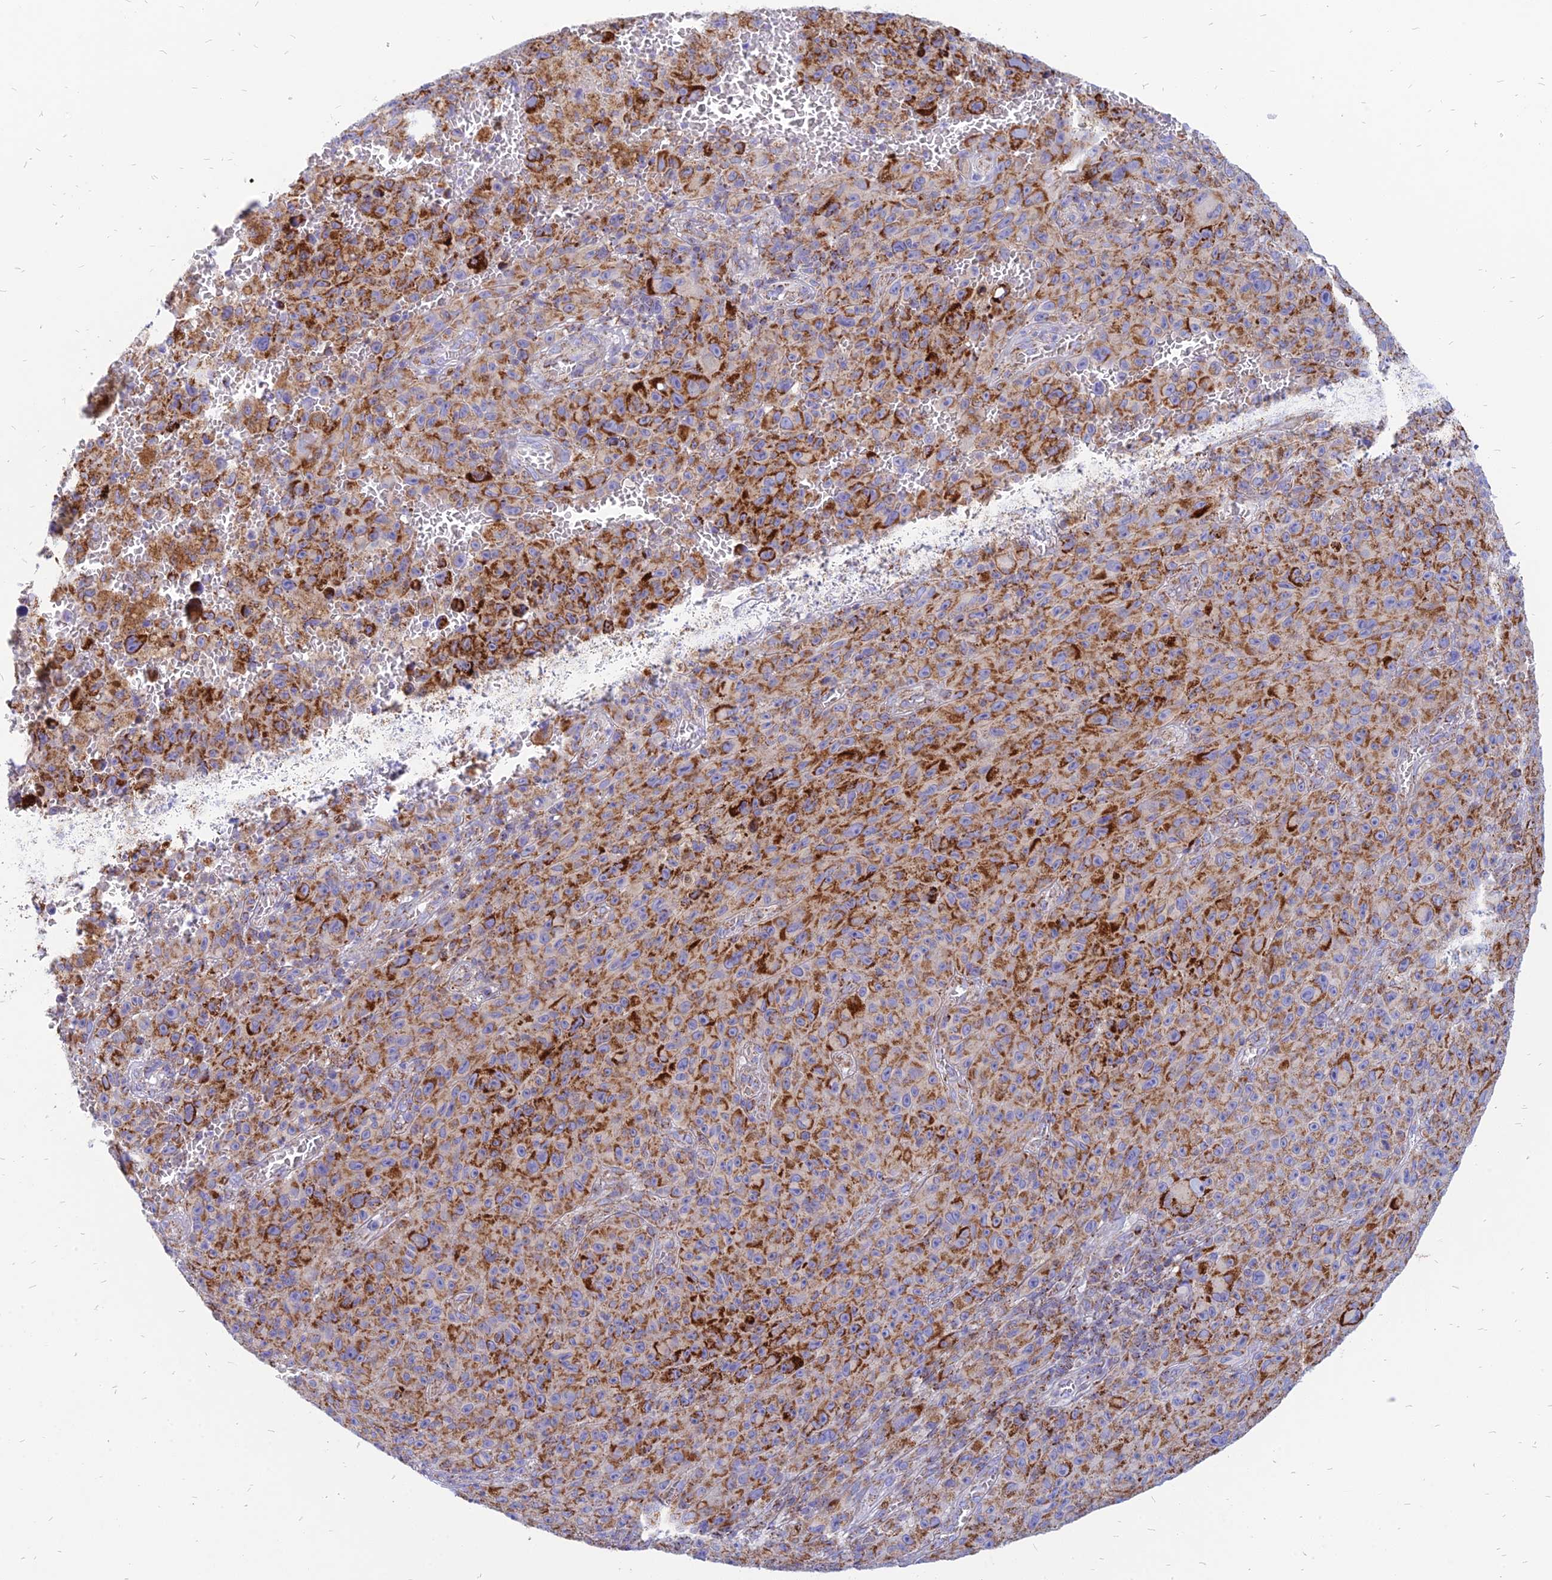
{"staining": {"intensity": "strong", "quantity": "25%-75%", "location": "cytoplasmic/membranous"}, "tissue": "melanoma", "cell_type": "Tumor cells", "image_type": "cancer", "snomed": [{"axis": "morphology", "description": "Malignant melanoma, NOS"}, {"axis": "topography", "description": "Skin"}], "caption": "The image displays immunohistochemical staining of malignant melanoma. There is strong cytoplasmic/membranous staining is seen in approximately 25%-75% of tumor cells.", "gene": "PACC1", "patient": {"sex": "female", "age": 82}}